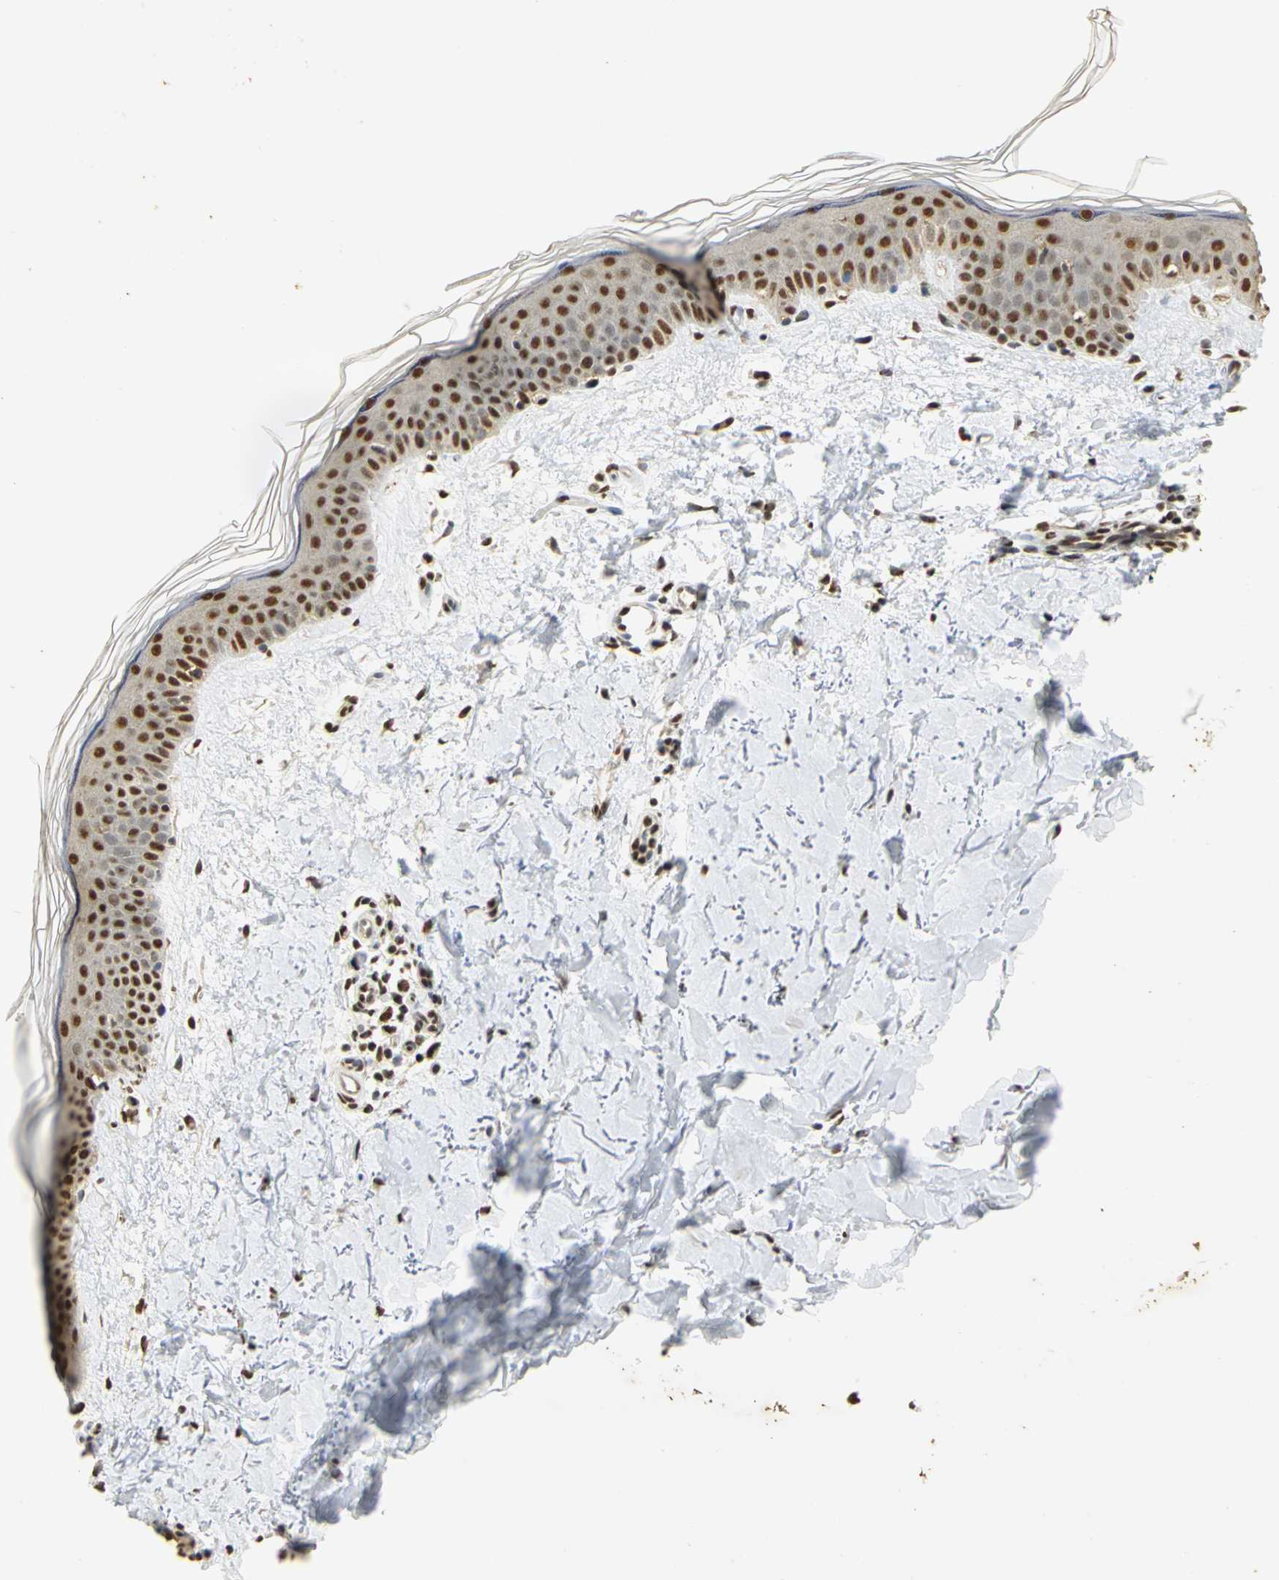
{"staining": {"intensity": "strong", "quantity": ">75%", "location": "nuclear"}, "tissue": "skin", "cell_type": "Fibroblasts", "image_type": "normal", "snomed": [{"axis": "morphology", "description": "Normal tissue, NOS"}, {"axis": "topography", "description": "Skin"}], "caption": "Immunohistochemistry staining of benign skin, which shows high levels of strong nuclear positivity in approximately >75% of fibroblasts indicating strong nuclear protein staining. The staining was performed using DAB (brown) for protein detection and nuclei were counterstained in hematoxylin (blue).", "gene": "SET", "patient": {"sex": "female", "age": 56}}